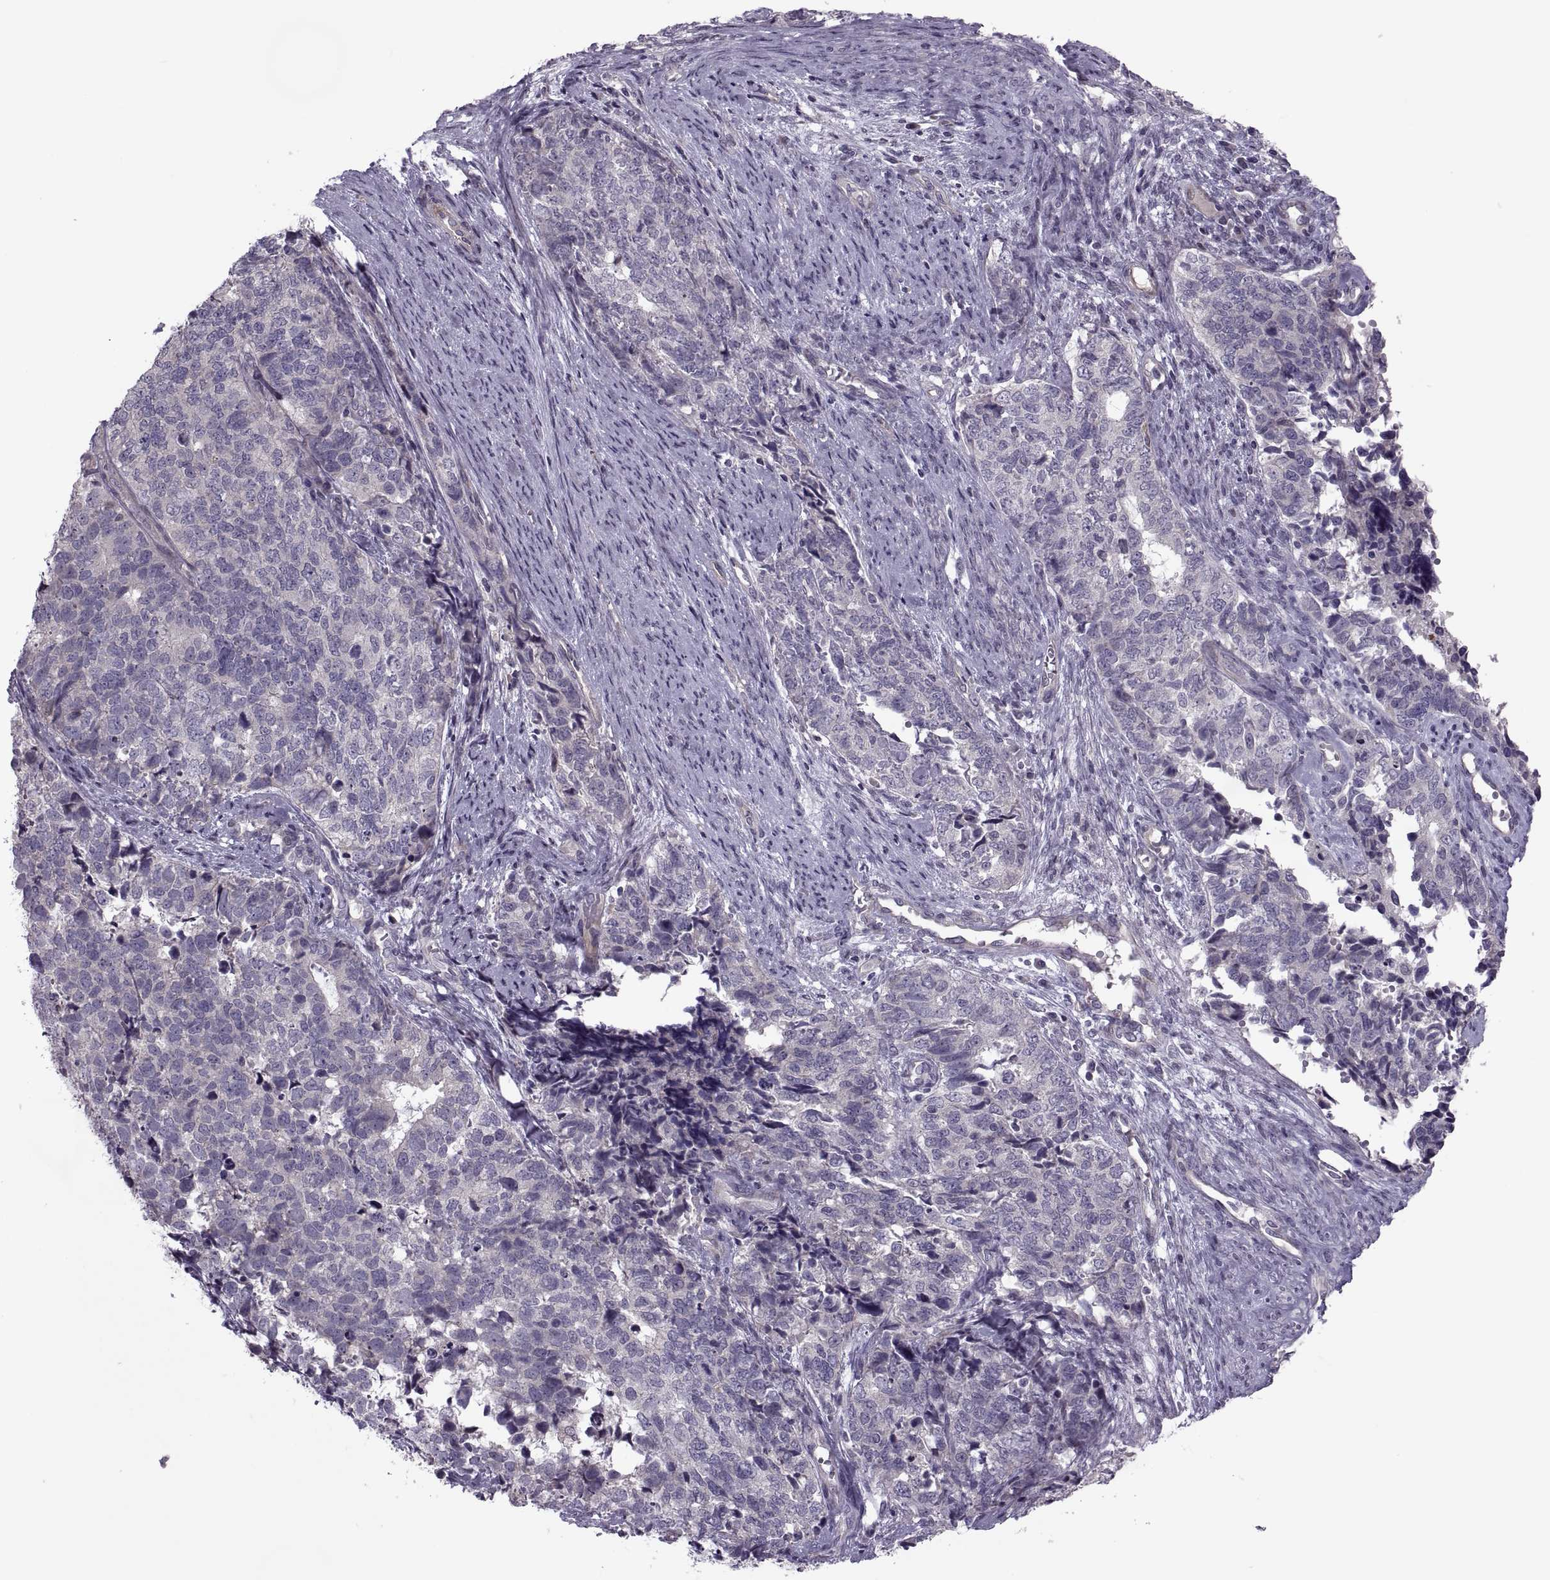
{"staining": {"intensity": "negative", "quantity": "none", "location": "none"}, "tissue": "cervical cancer", "cell_type": "Tumor cells", "image_type": "cancer", "snomed": [{"axis": "morphology", "description": "Squamous cell carcinoma, NOS"}, {"axis": "topography", "description": "Cervix"}], "caption": "Tumor cells are negative for brown protein staining in squamous cell carcinoma (cervical).", "gene": "ODF3", "patient": {"sex": "female", "age": 63}}